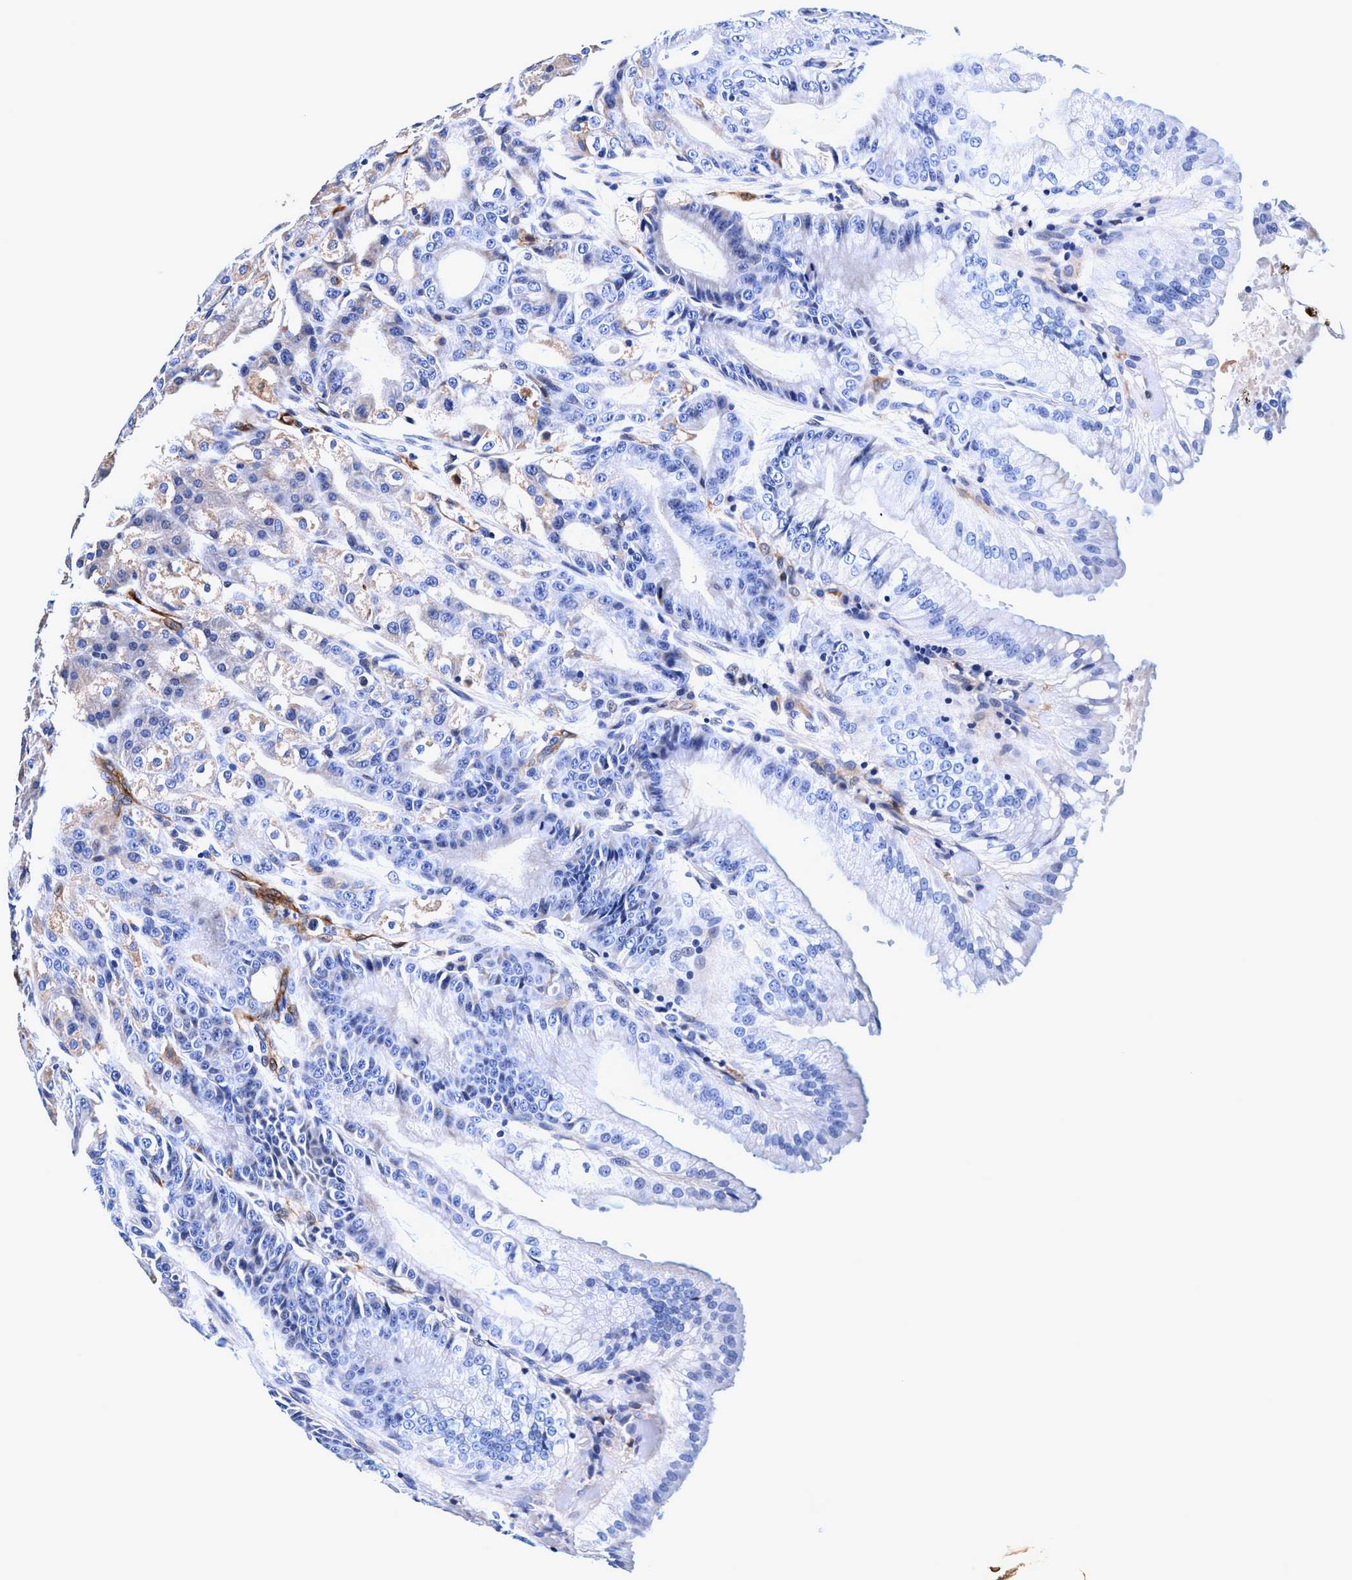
{"staining": {"intensity": "weak", "quantity": "25%-75%", "location": "cytoplasmic/membranous"}, "tissue": "stomach", "cell_type": "Glandular cells", "image_type": "normal", "snomed": [{"axis": "morphology", "description": "Normal tissue, NOS"}, {"axis": "topography", "description": "Stomach, lower"}], "caption": "Protein staining of unremarkable stomach exhibits weak cytoplasmic/membranous staining in about 25%-75% of glandular cells. The staining was performed using DAB to visualize the protein expression in brown, while the nuclei were stained in blue with hematoxylin (Magnification: 20x).", "gene": "UBALD2", "patient": {"sex": "male", "age": 71}}